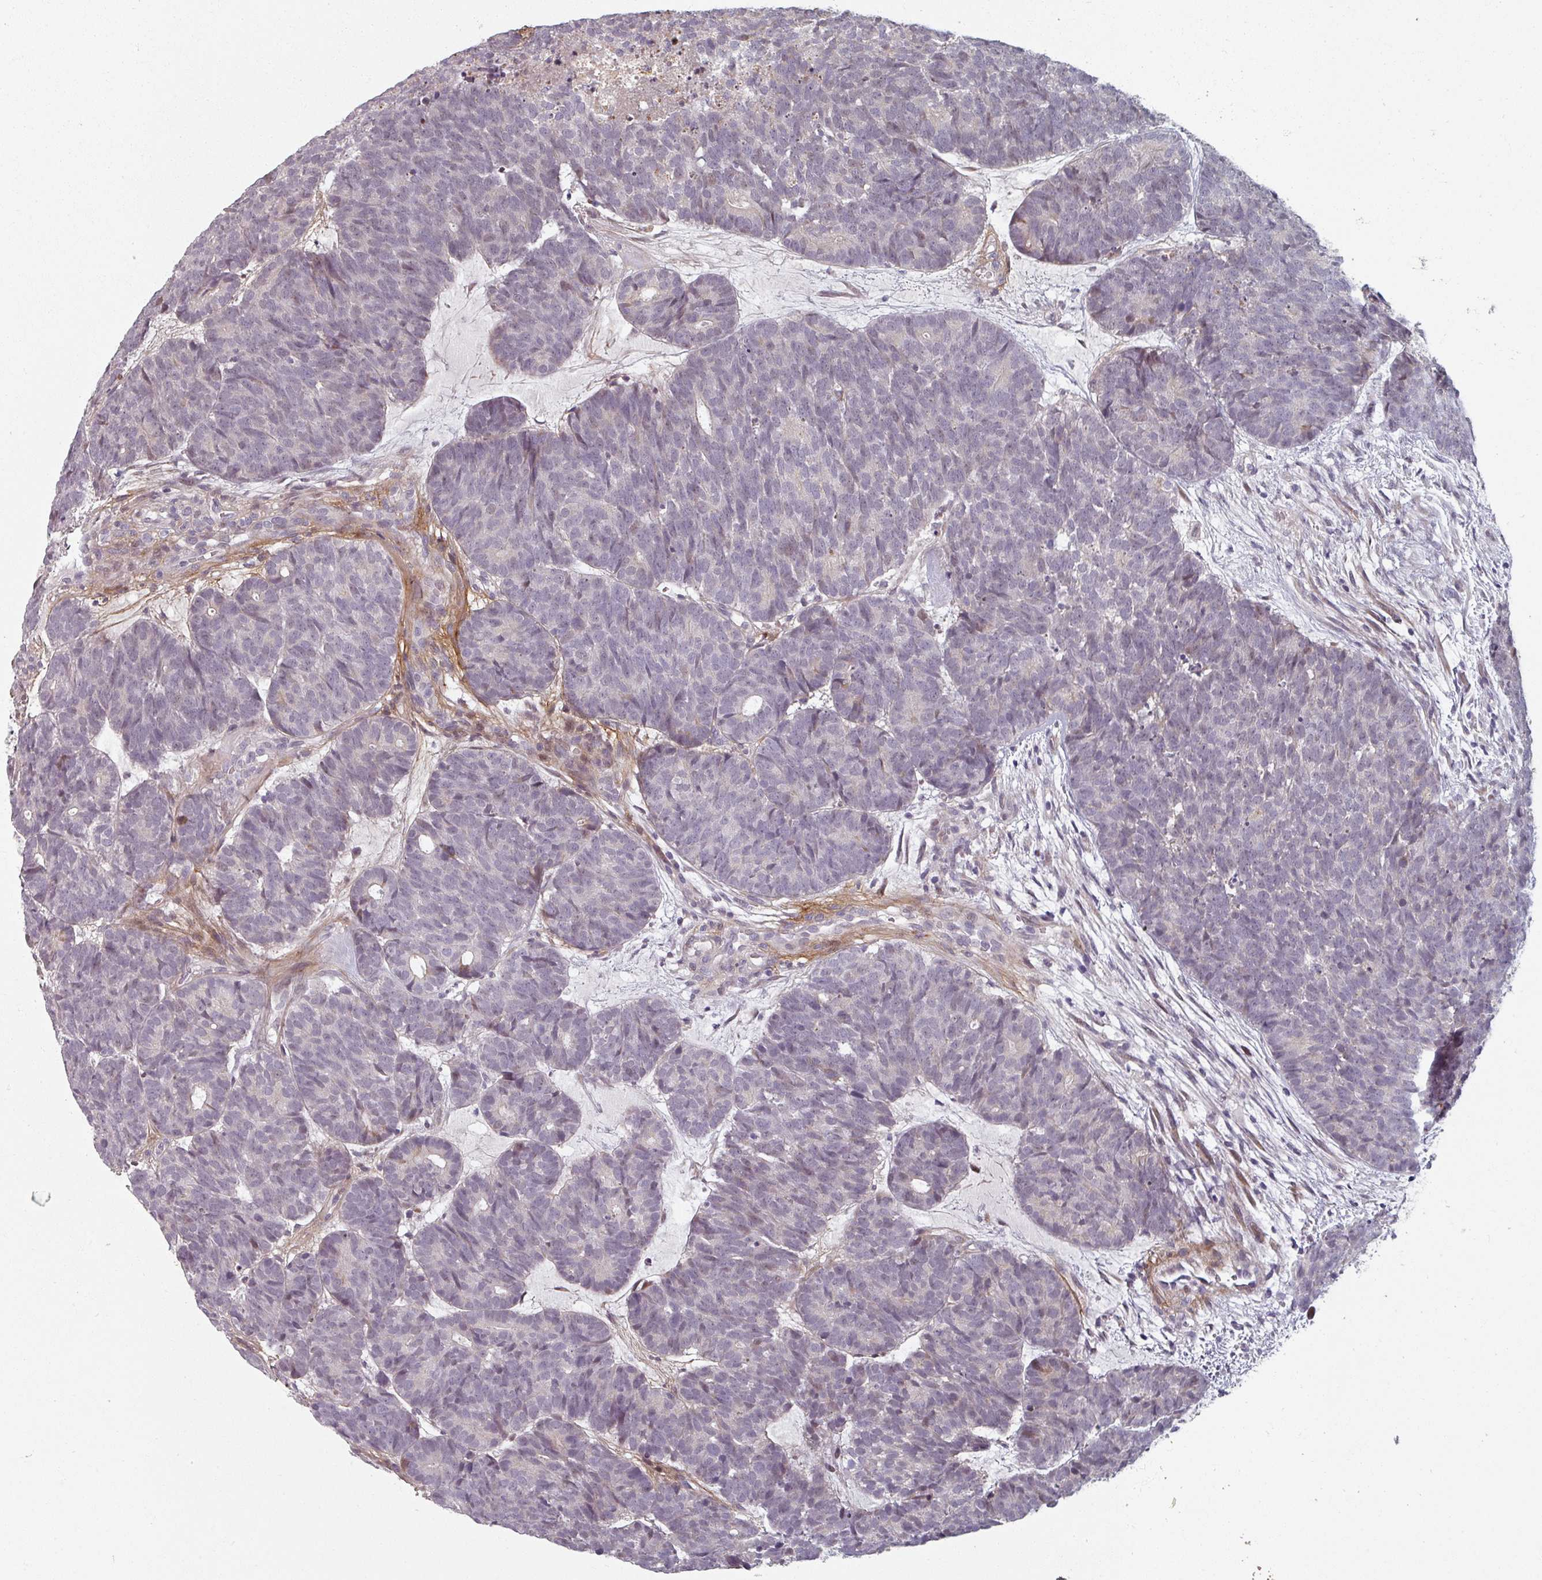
{"staining": {"intensity": "negative", "quantity": "none", "location": "none"}, "tissue": "head and neck cancer", "cell_type": "Tumor cells", "image_type": "cancer", "snomed": [{"axis": "morphology", "description": "Adenocarcinoma, NOS"}, {"axis": "topography", "description": "Head-Neck"}], "caption": "Immunohistochemistry (IHC) histopathology image of neoplastic tissue: human adenocarcinoma (head and neck) stained with DAB displays no significant protein positivity in tumor cells.", "gene": "CYB5RL", "patient": {"sex": "female", "age": 81}}